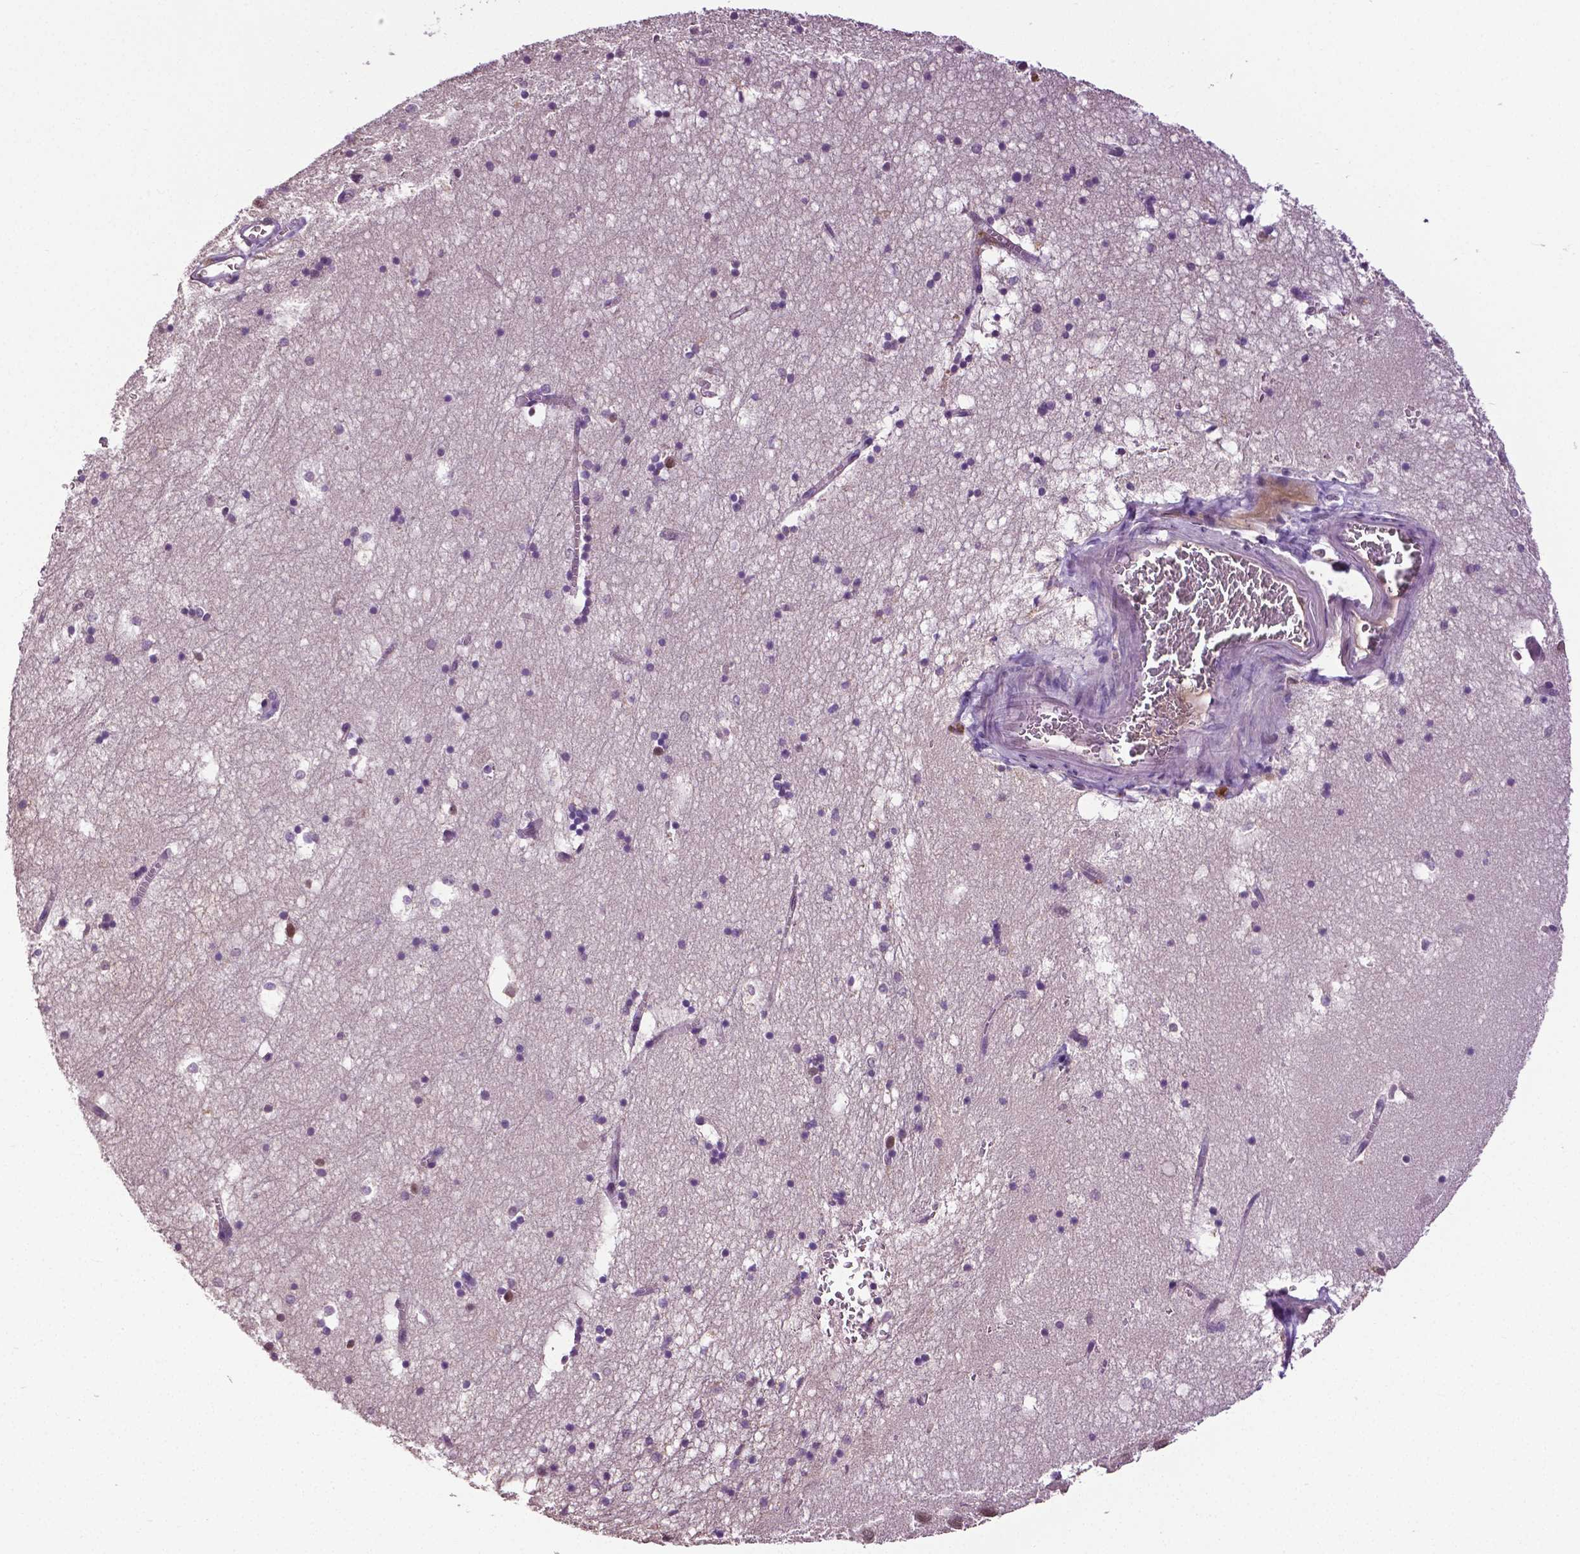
{"staining": {"intensity": "weak", "quantity": "<25%", "location": "nuclear"}, "tissue": "hippocampus", "cell_type": "Glial cells", "image_type": "normal", "snomed": [{"axis": "morphology", "description": "Normal tissue, NOS"}, {"axis": "topography", "description": "Hippocampus"}], "caption": "DAB immunohistochemical staining of normal human hippocampus displays no significant positivity in glial cells.", "gene": "DLX5", "patient": {"sex": "male", "age": 58}}